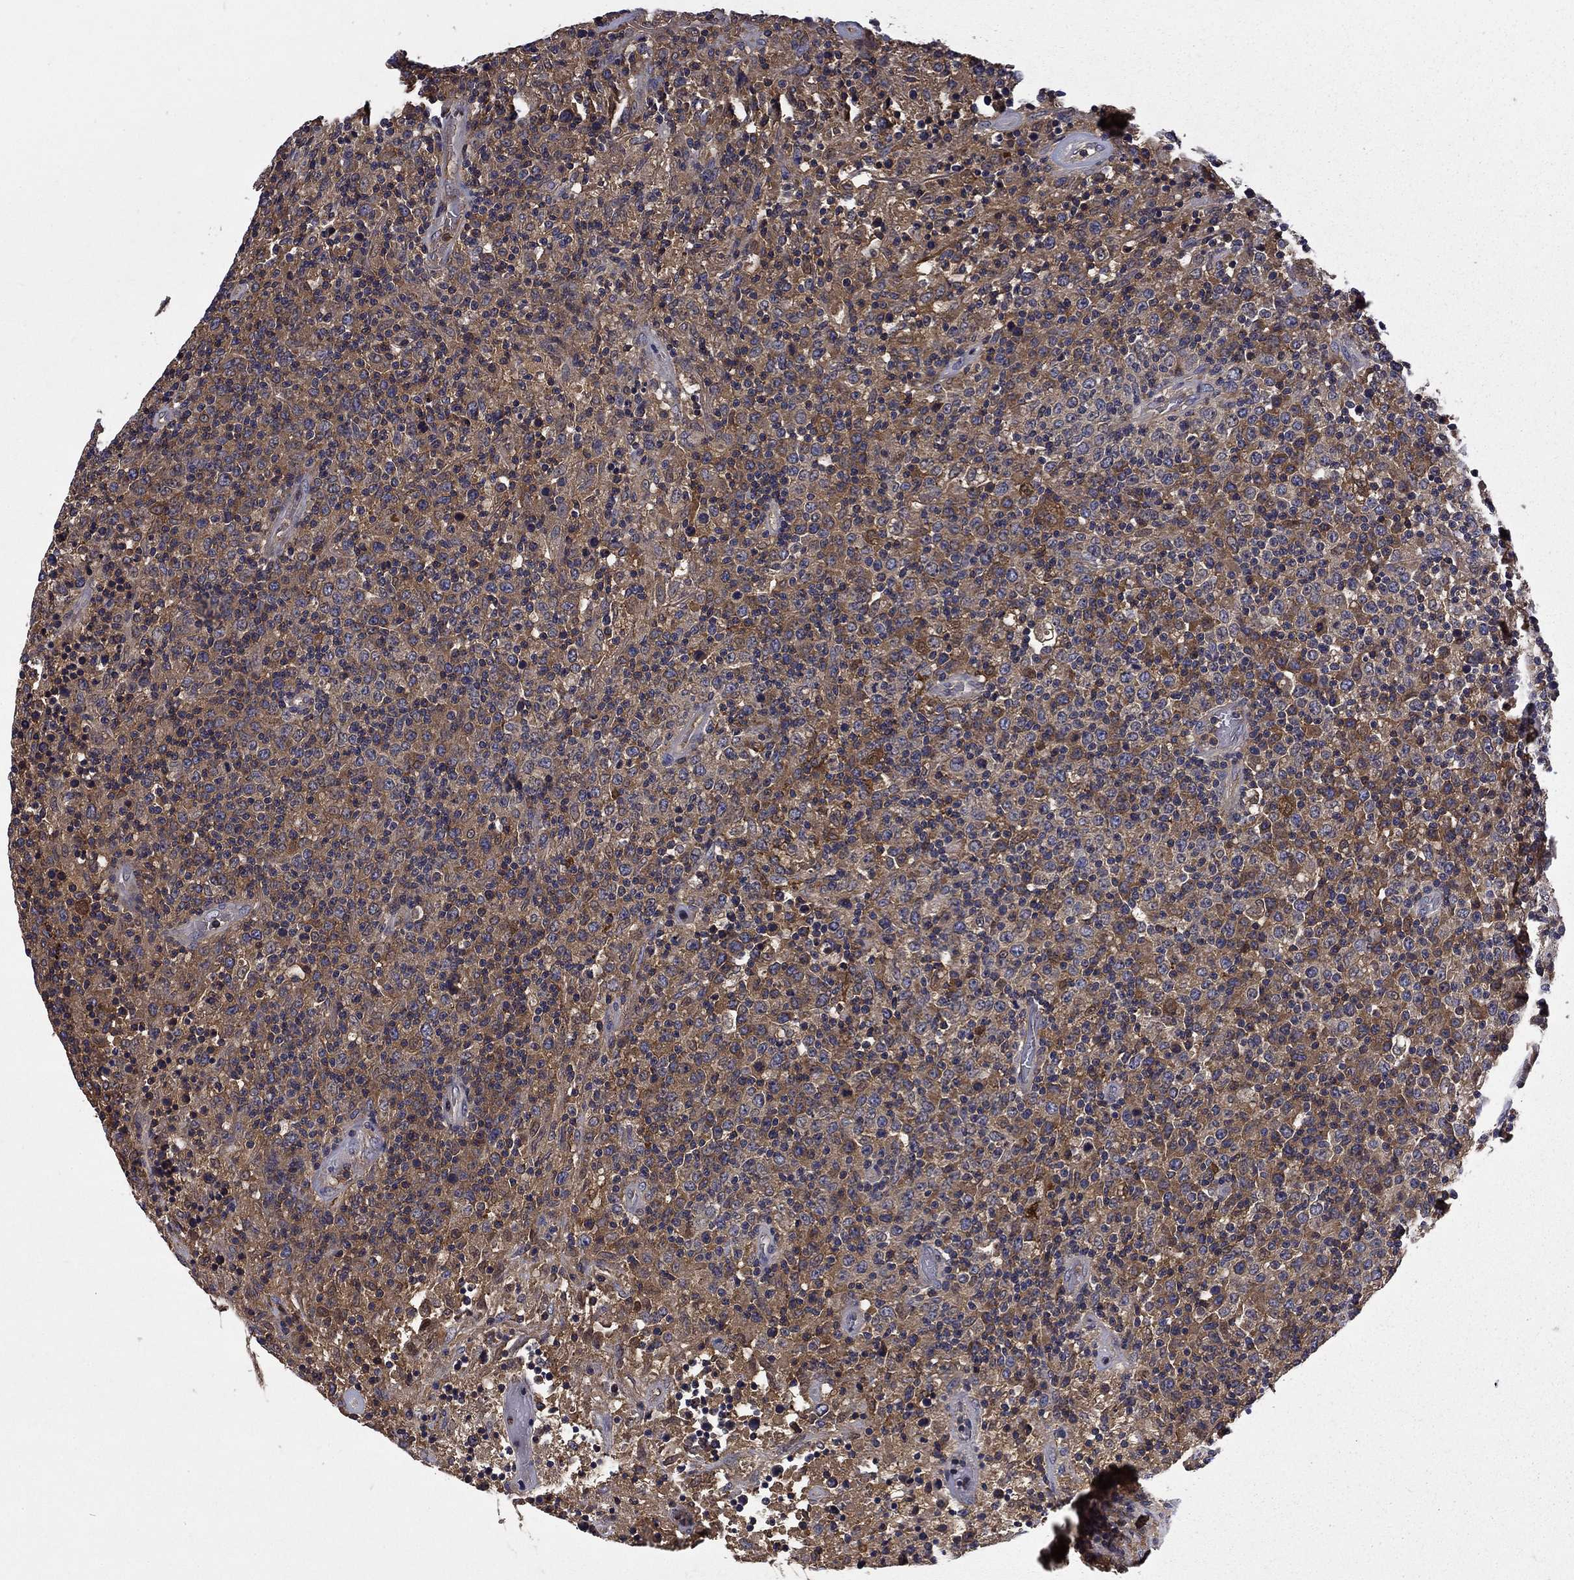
{"staining": {"intensity": "strong", "quantity": "<25%", "location": "cytoplasmic/membranous"}, "tissue": "lymphoma", "cell_type": "Tumor cells", "image_type": "cancer", "snomed": [{"axis": "morphology", "description": "Malignant lymphoma, non-Hodgkin's type, High grade"}, {"axis": "topography", "description": "Lung"}], "caption": "Protein expression analysis of human malignant lymphoma, non-Hodgkin's type (high-grade) reveals strong cytoplasmic/membranous expression in about <25% of tumor cells. (brown staining indicates protein expression, while blue staining denotes nuclei).", "gene": "CEACAM7", "patient": {"sex": "male", "age": 79}}